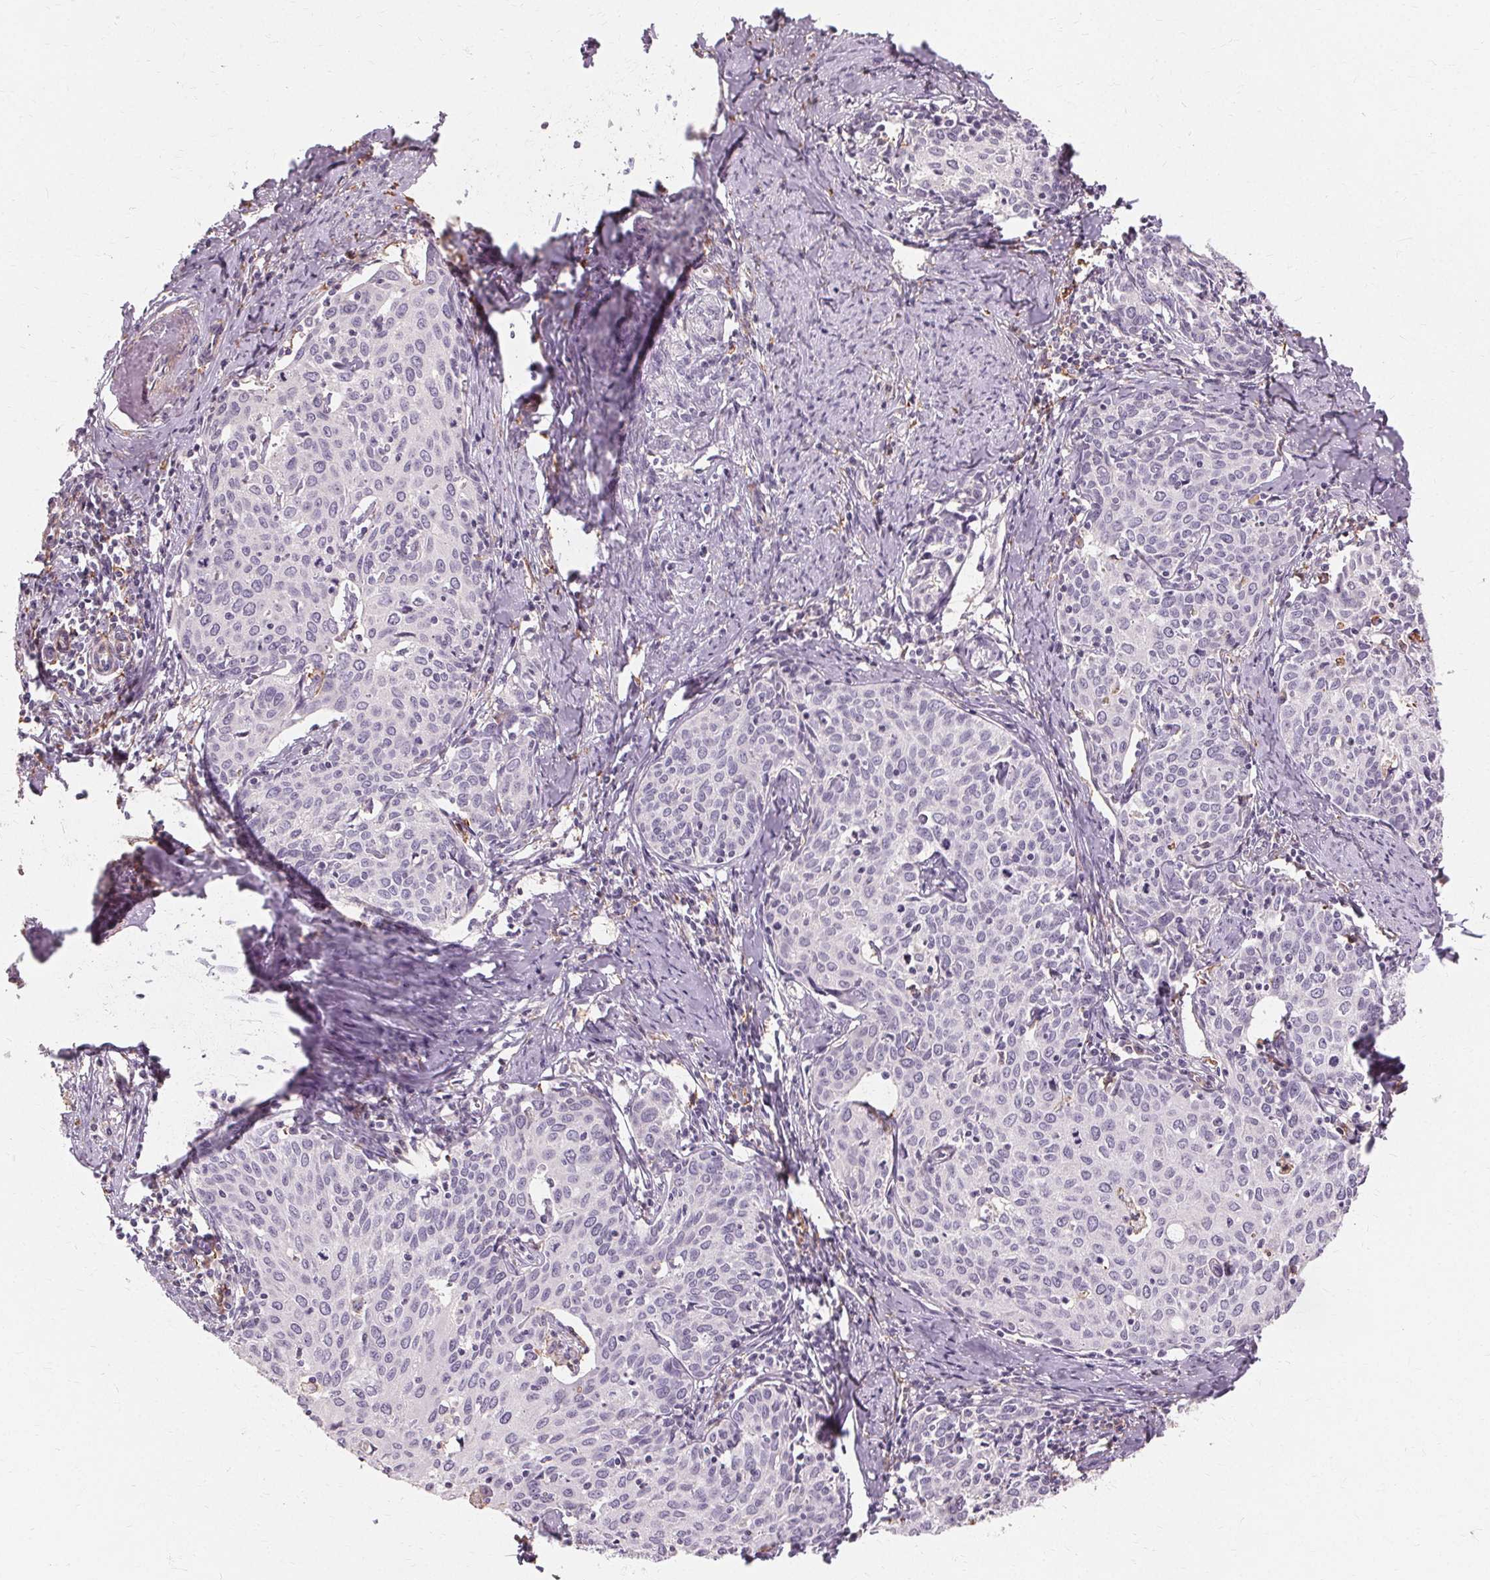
{"staining": {"intensity": "negative", "quantity": "none", "location": "none"}, "tissue": "cervical cancer", "cell_type": "Tumor cells", "image_type": "cancer", "snomed": [{"axis": "morphology", "description": "Squamous cell carcinoma, NOS"}, {"axis": "topography", "description": "Cervix"}], "caption": "DAB (3,3'-diaminobenzidine) immunohistochemical staining of cervical cancer (squamous cell carcinoma) shows no significant positivity in tumor cells.", "gene": "IFNGR1", "patient": {"sex": "female", "age": 62}}